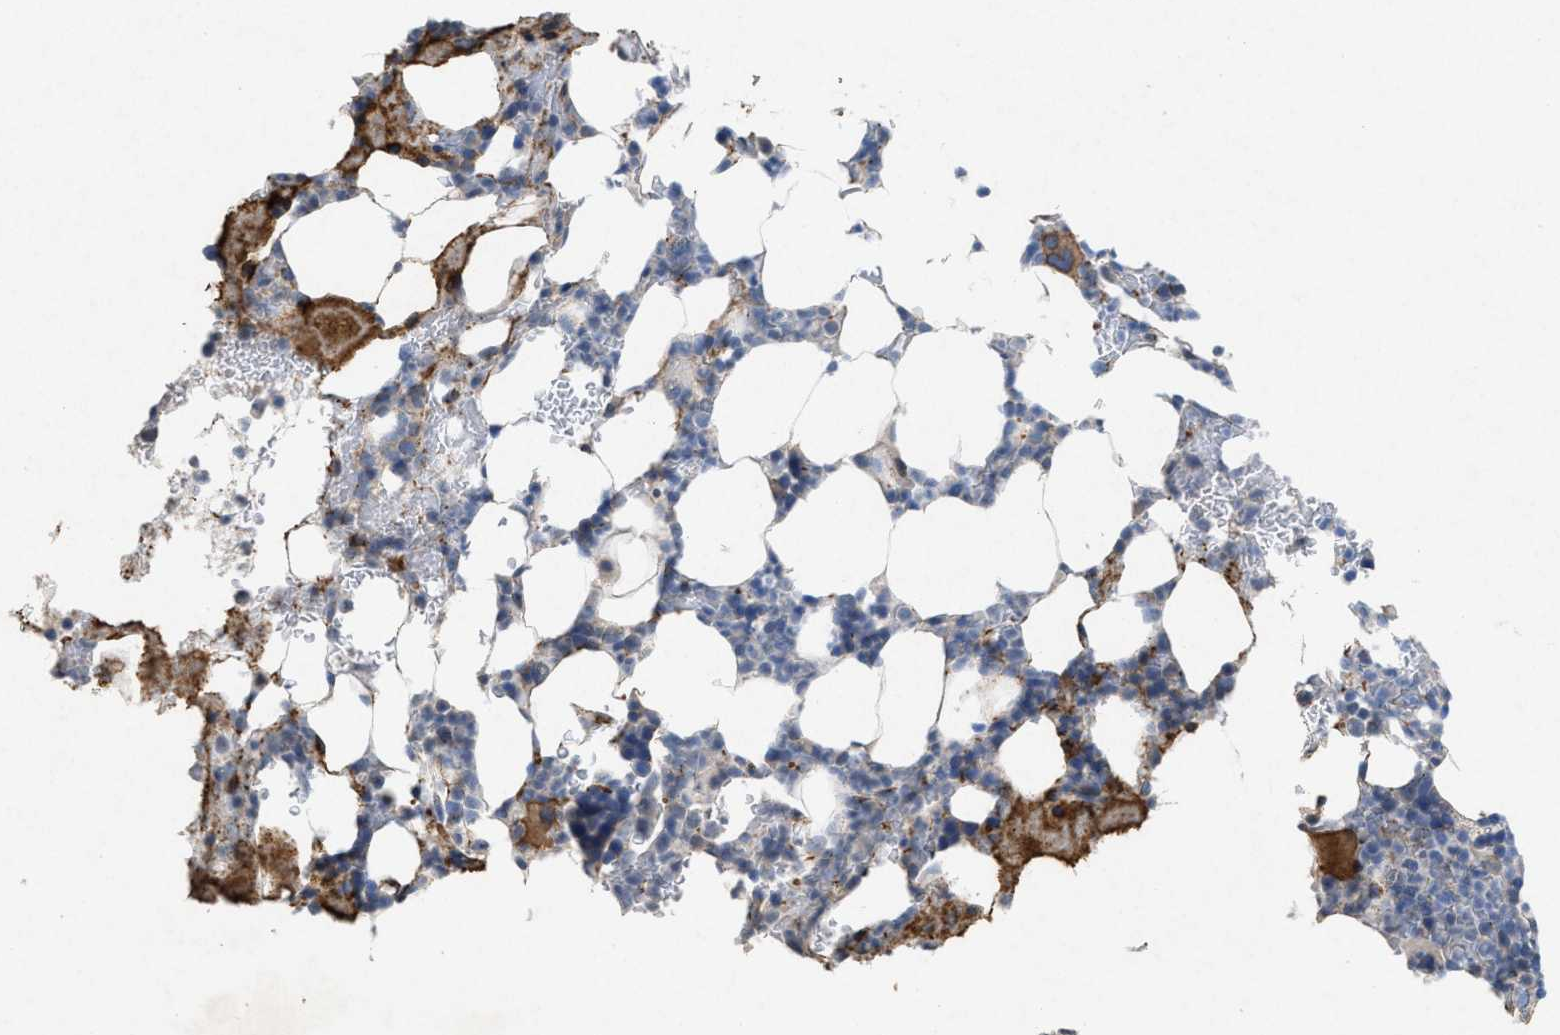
{"staining": {"intensity": "moderate", "quantity": "<25%", "location": "cytoplasmic/membranous"}, "tissue": "bone marrow", "cell_type": "Hematopoietic cells", "image_type": "normal", "snomed": [{"axis": "morphology", "description": "Normal tissue, NOS"}, {"axis": "topography", "description": "Bone marrow"}], "caption": "A low amount of moderate cytoplasmic/membranous positivity is appreciated in about <25% of hematopoietic cells in unremarkable bone marrow.", "gene": "PDGFRA", "patient": {"sex": "female", "age": 81}}